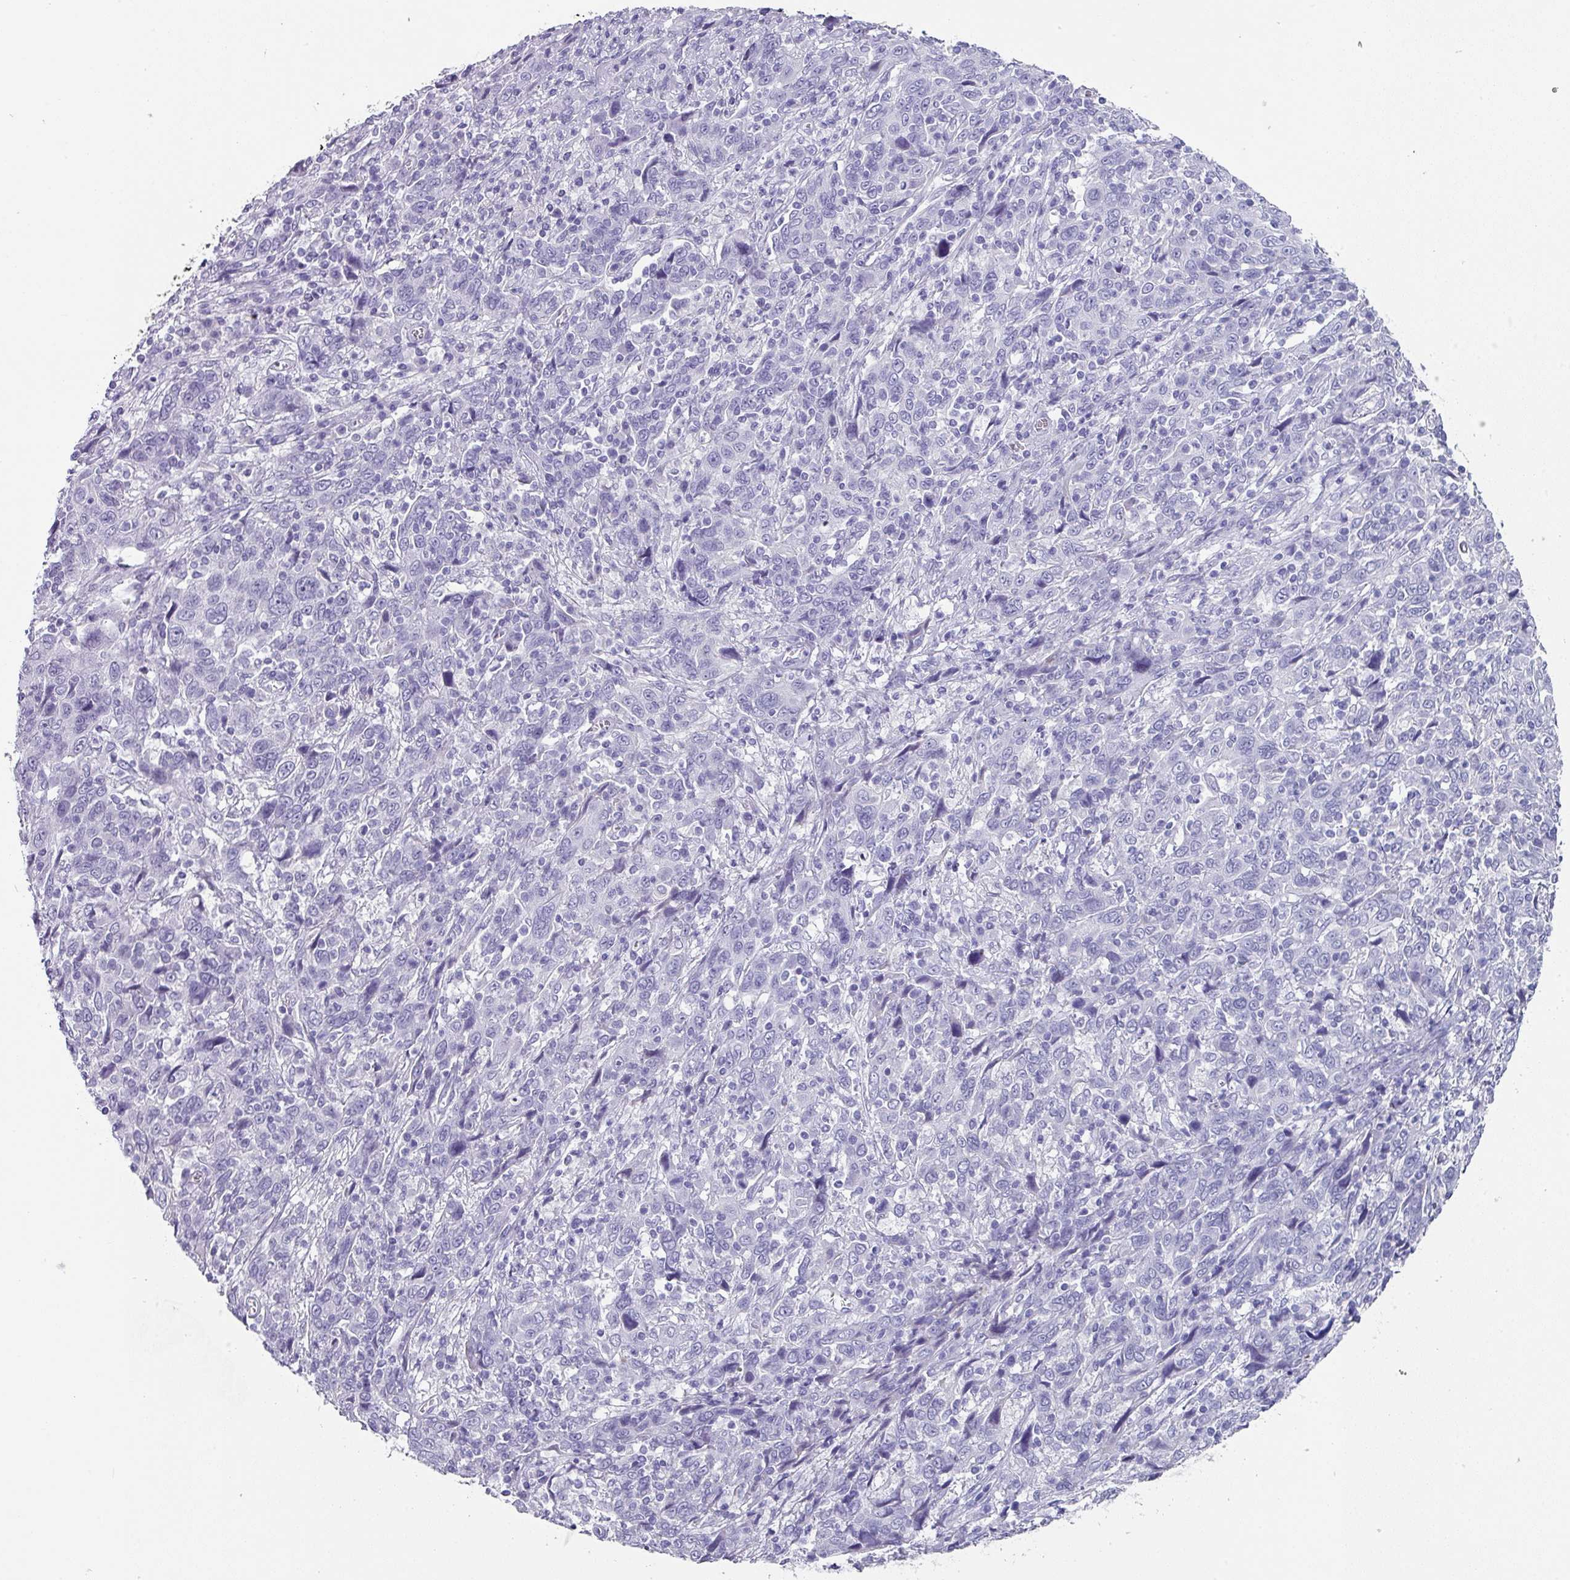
{"staining": {"intensity": "negative", "quantity": "none", "location": "none"}, "tissue": "cervical cancer", "cell_type": "Tumor cells", "image_type": "cancer", "snomed": [{"axis": "morphology", "description": "Squamous cell carcinoma, NOS"}, {"axis": "topography", "description": "Cervix"}], "caption": "A histopathology image of cervical squamous cell carcinoma stained for a protein demonstrates no brown staining in tumor cells.", "gene": "PEX10", "patient": {"sex": "female", "age": 46}}